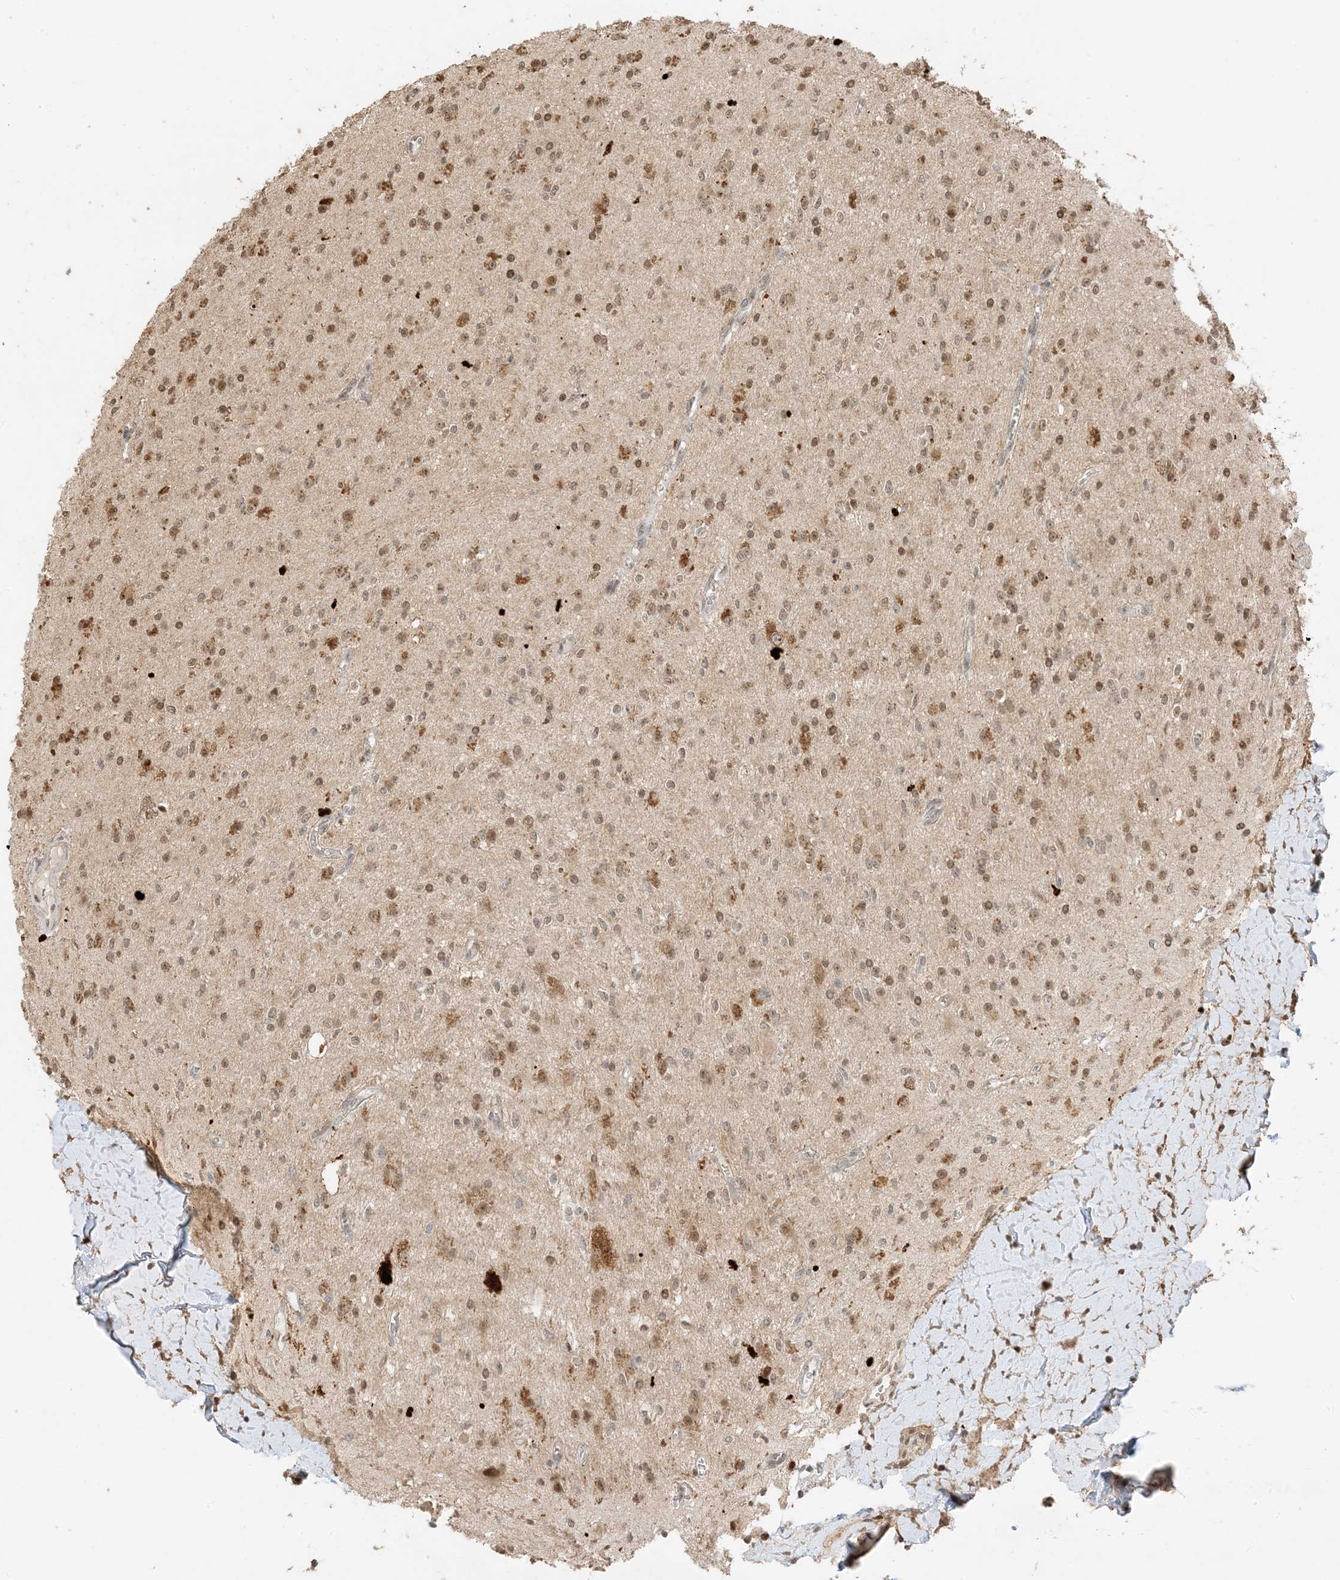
{"staining": {"intensity": "weak", "quantity": ">75%", "location": "nuclear"}, "tissue": "glioma", "cell_type": "Tumor cells", "image_type": "cancer", "snomed": [{"axis": "morphology", "description": "Glioma, malignant, High grade"}, {"axis": "topography", "description": "Brain"}], "caption": "The histopathology image demonstrates staining of malignant high-grade glioma, revealing weak nuclear protein positivity (brown color) within tumor cells.", "gene": "ZBTB41", "patient": {"sex": "male", "age": 34}}